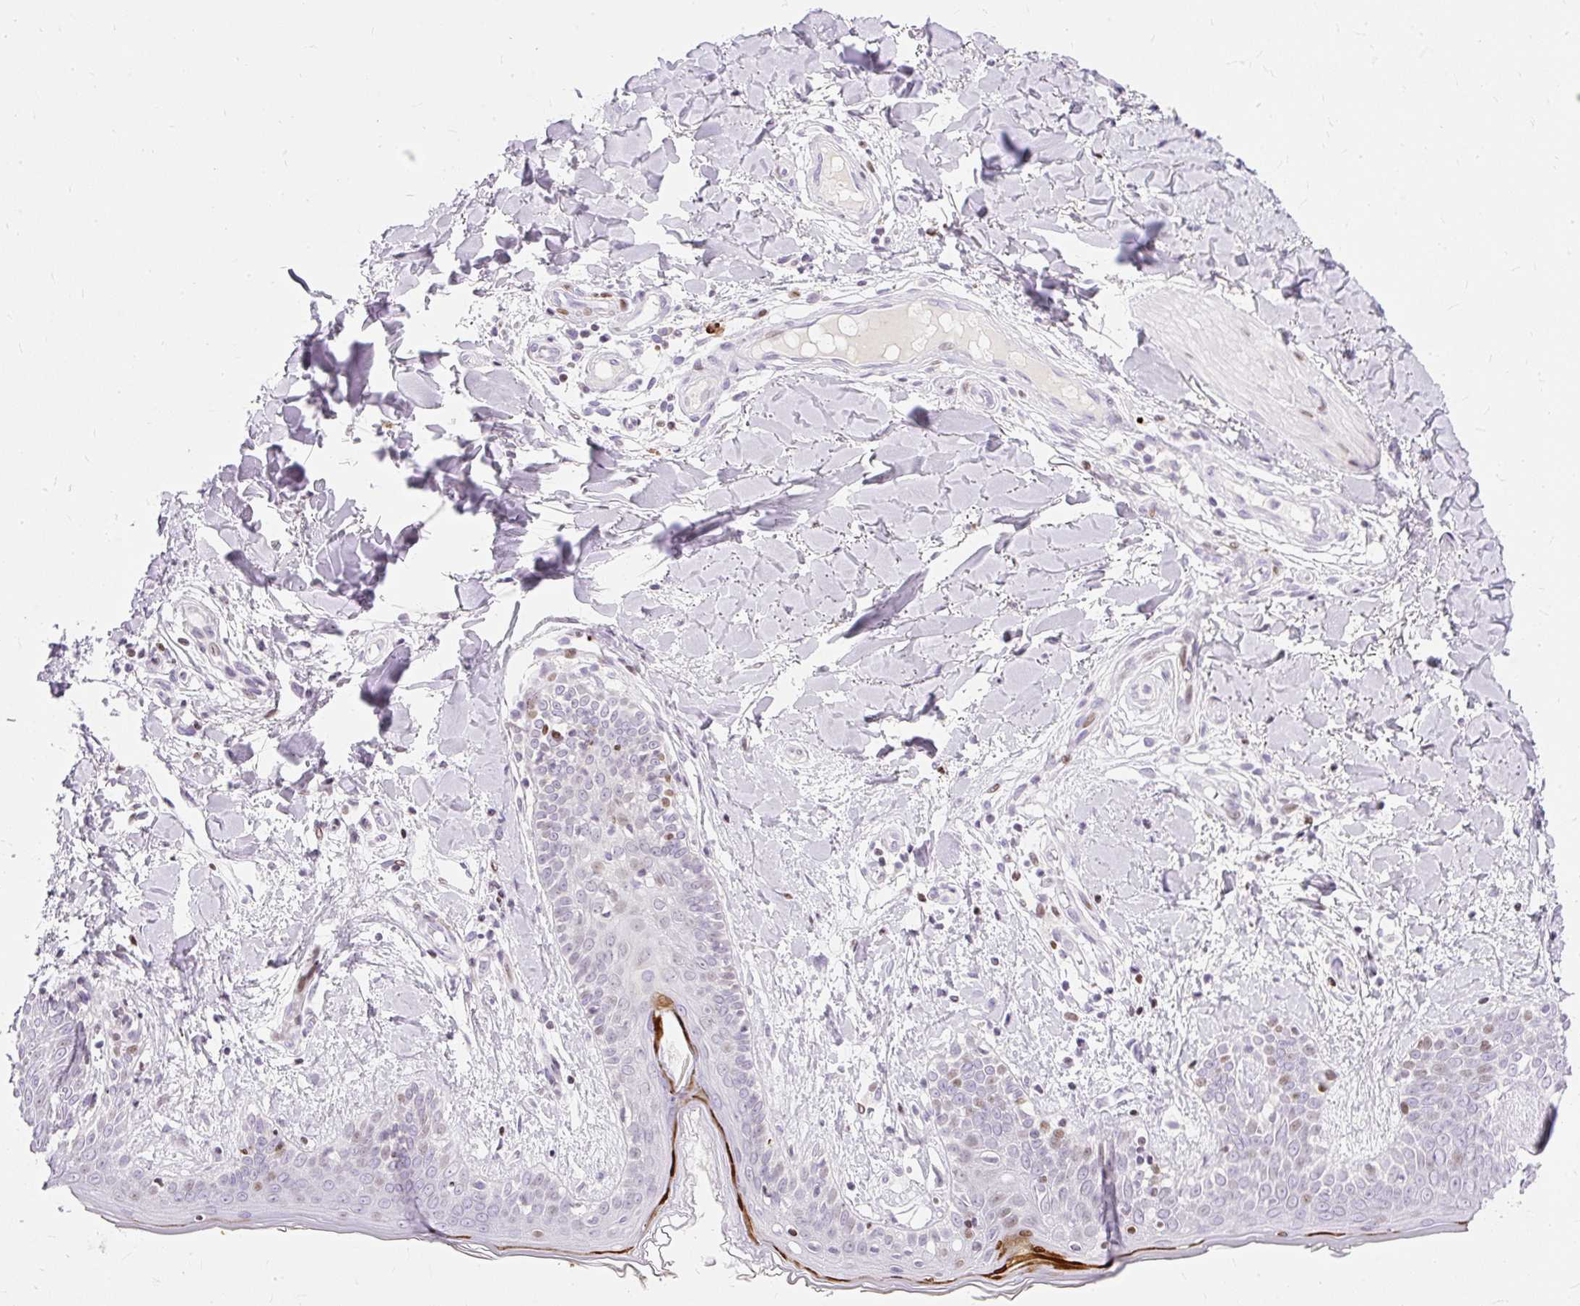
{"staining": {"intensity": "negative", "quantity": "none", "location": "none"}, "tissue": "skin", "cell_type": "Fibroblasts", "image_type": "normal", "snomed": [{"axis": "morphology", "description": "Normal tissue, NOS"}, {"axis": "topography", "description": "Skin"}], "caption": "This is an IHC micrograph of unremarkable human skin. There is no staining in fibroblasts.", "gene": "TMEM177", "patient": {"sex": "female", "age": 34}}